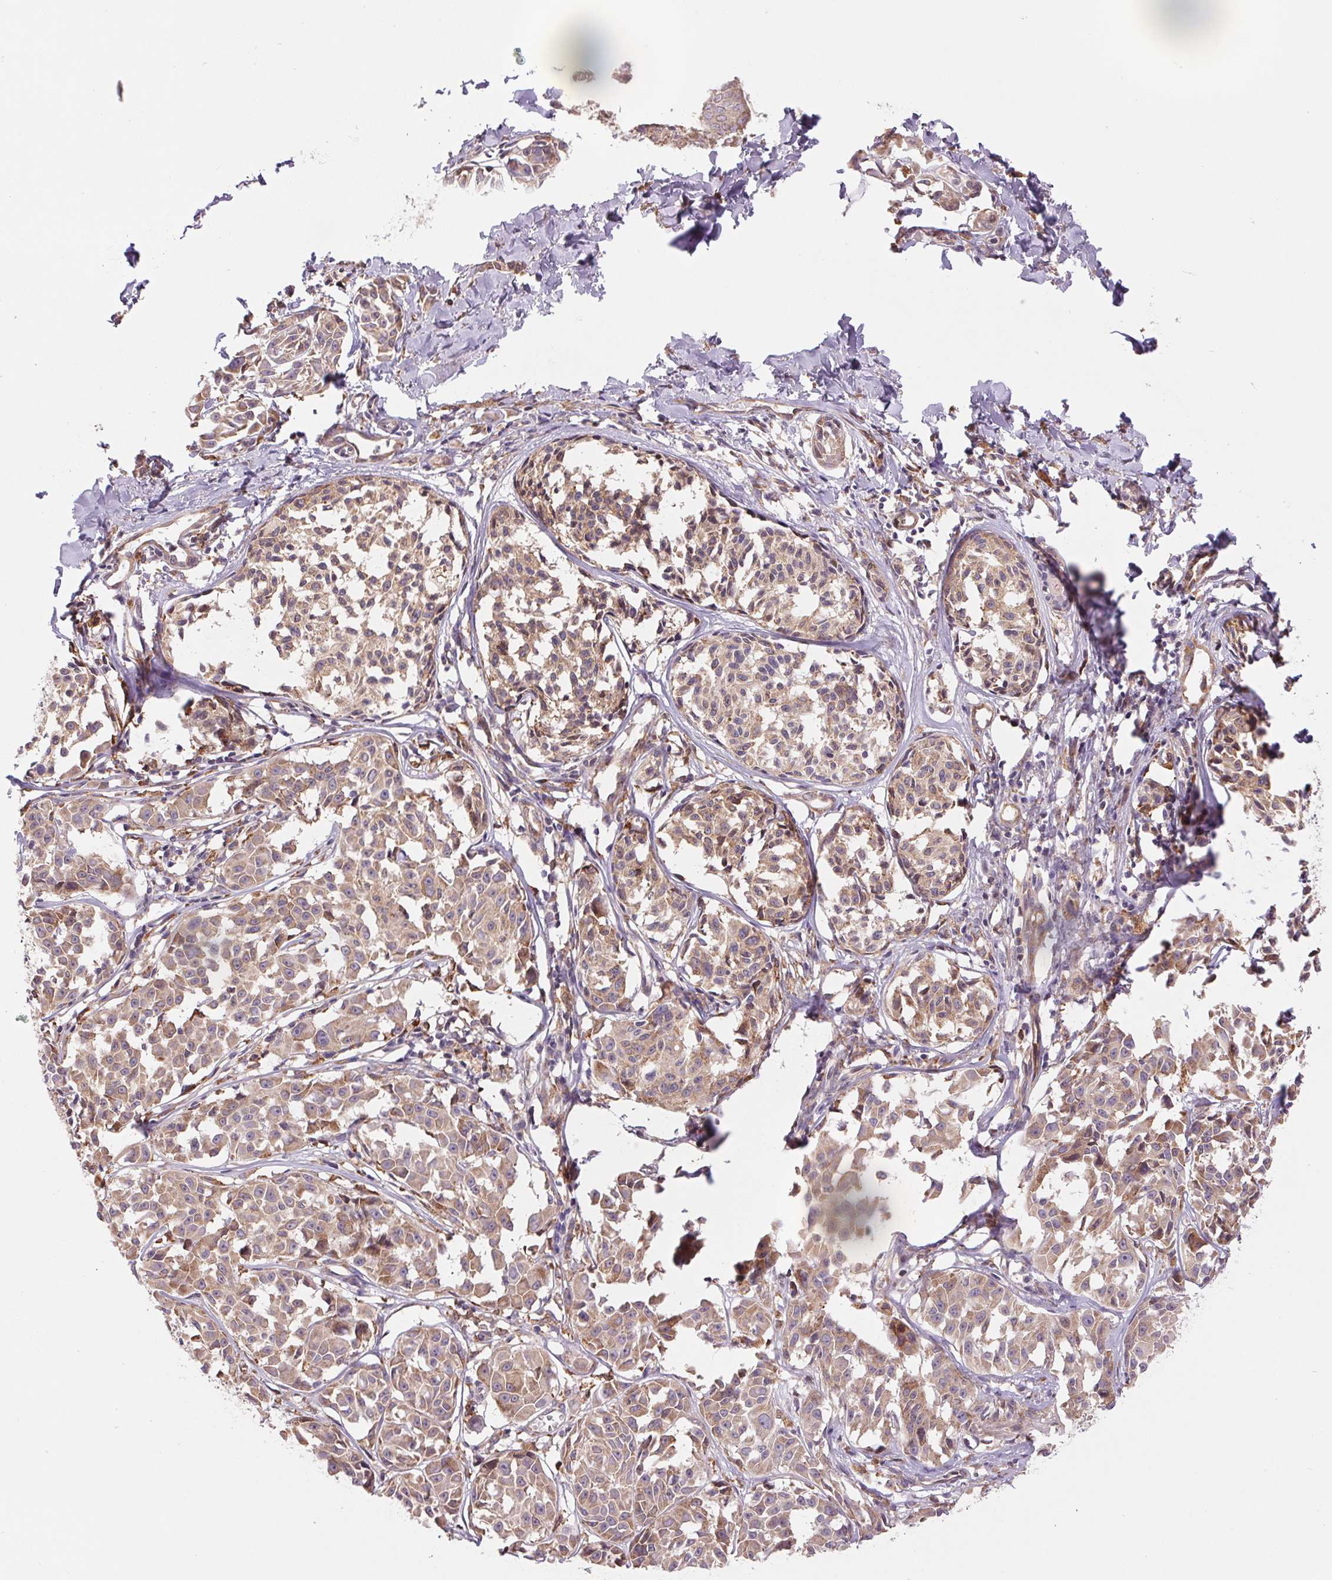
{"staining": {"intensity": "moderate", "quantity": ">75%", "location": "cytoplasmic/membranous"}, "tissue": "melanoma", "cell_type": "Tumor cells", "image_type": "cancer", "snomed": [{"axis": "morphology", "description": "Malignant melanoma, NOS"}, {"axis": "topography", "description": "Skin"}], "caption": "Immunohistochemistry image of neoplastic tissue: melanoma stained using immunohistochemistry (IHC) exhibits medium levels of moderate protein expression localized specifically in the cytoplasmic/membranous of tumor cells, appearing as a cytoplasmic/membranous brown color.", "gene": "KLHL20", "patient": {"sex": "male", "age": 51}}